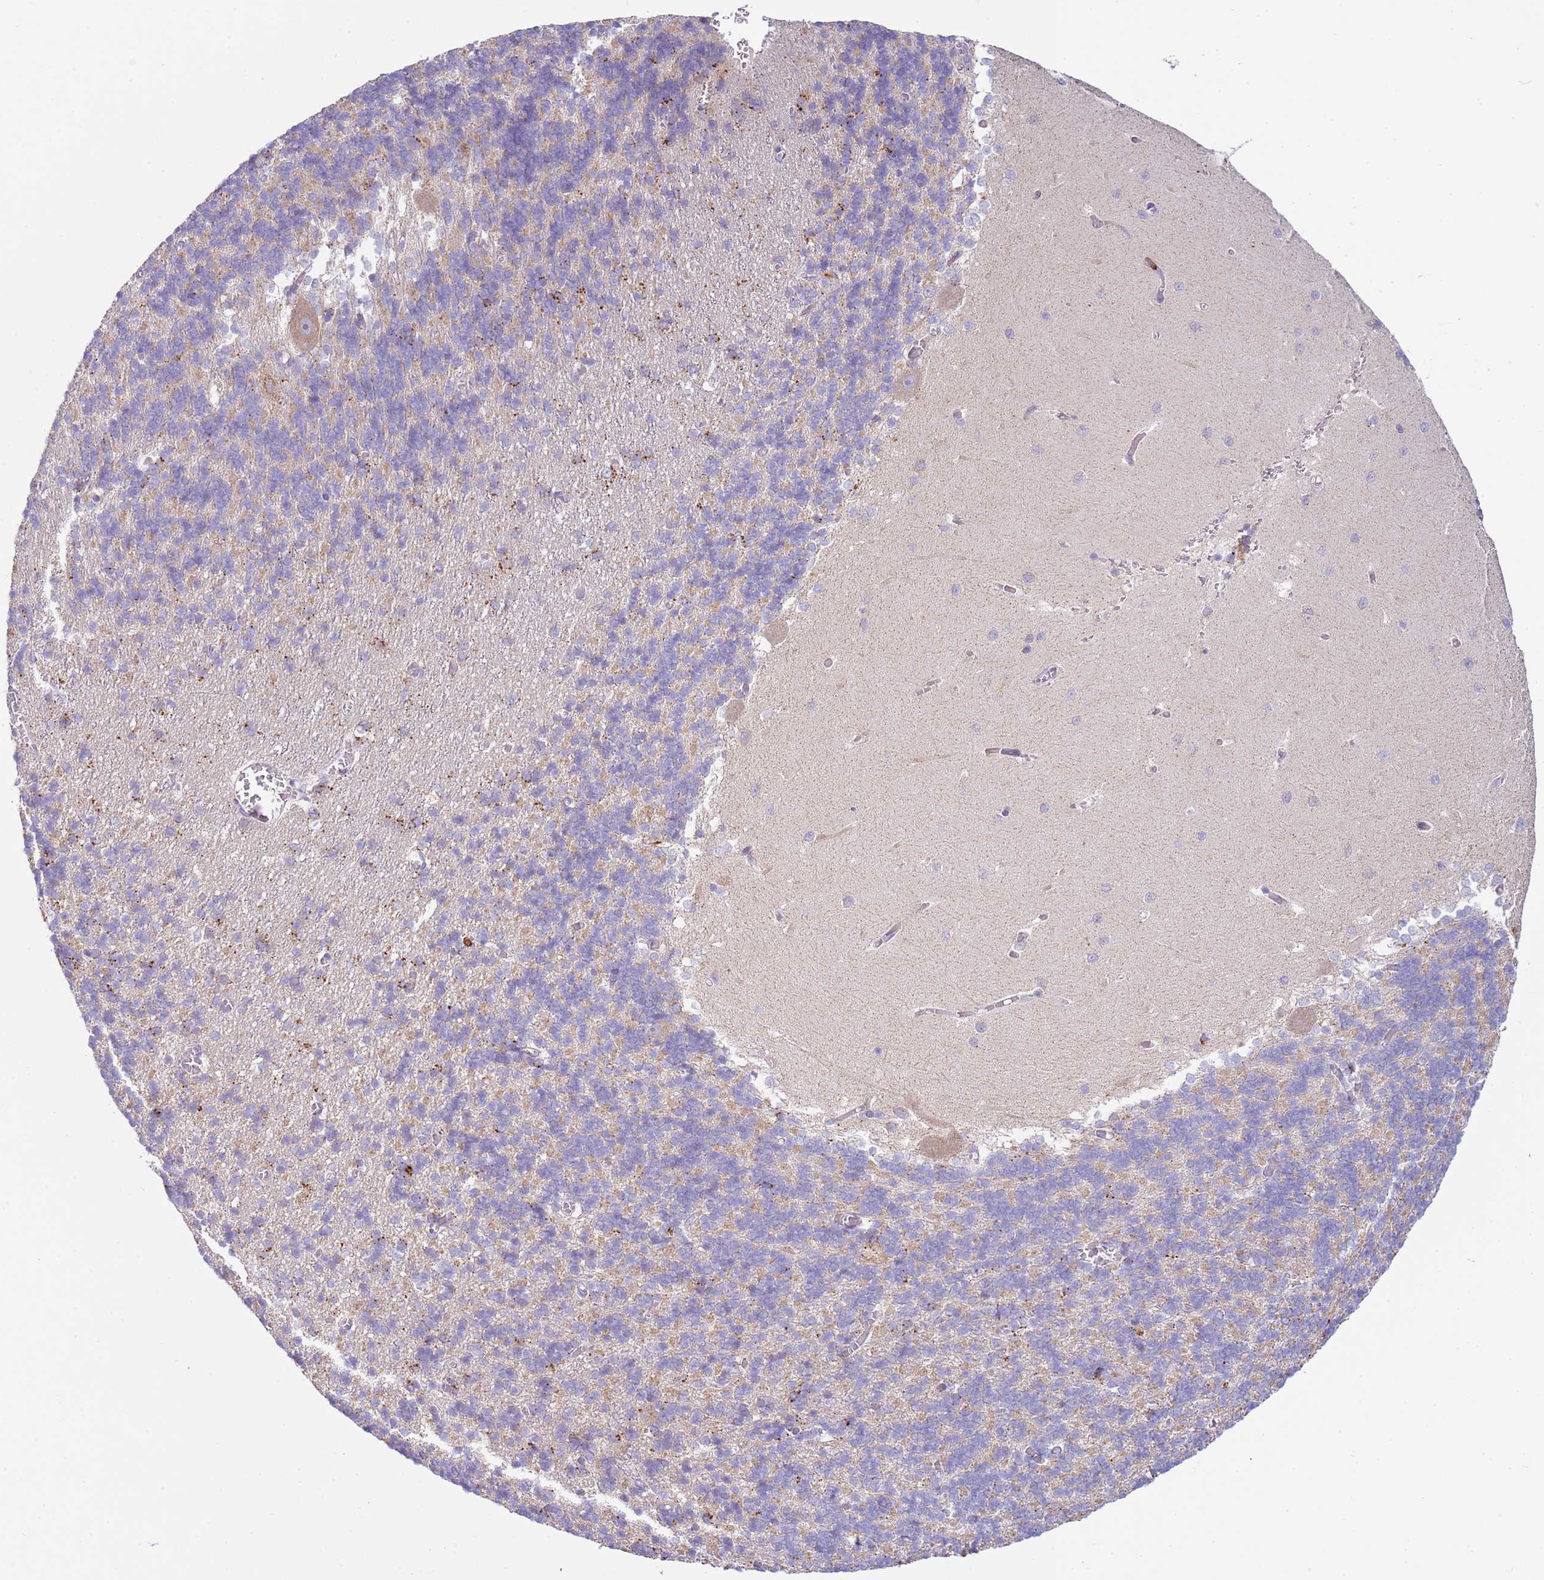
{"staining": {"intensity": "weak", "quantity": "25%-75%", "location": "cytoplasmic/membranous"}, "tissue": "cerebellum", "cell_type": "Cells in granular layer", "image_type": "normal", "snomed": [{"axis": "morphology", "description": "Normal tissue, NOS"}, {"axis": "topography", "description": "Cerebellum"}], "caption": "A photomicrograph of cerebellum stained for a protein reveals weak cytoplasmic/membranous brown staining in cells in granular layer. The protein of interest is stained brown, and the nuclei are stained in blue (DAB (3,3'-diaminobenzidine) IHC with brightfield microscopy, high magnification).", "gene": "TTPAL", "patient": {"sex": "male", "age": 37}}